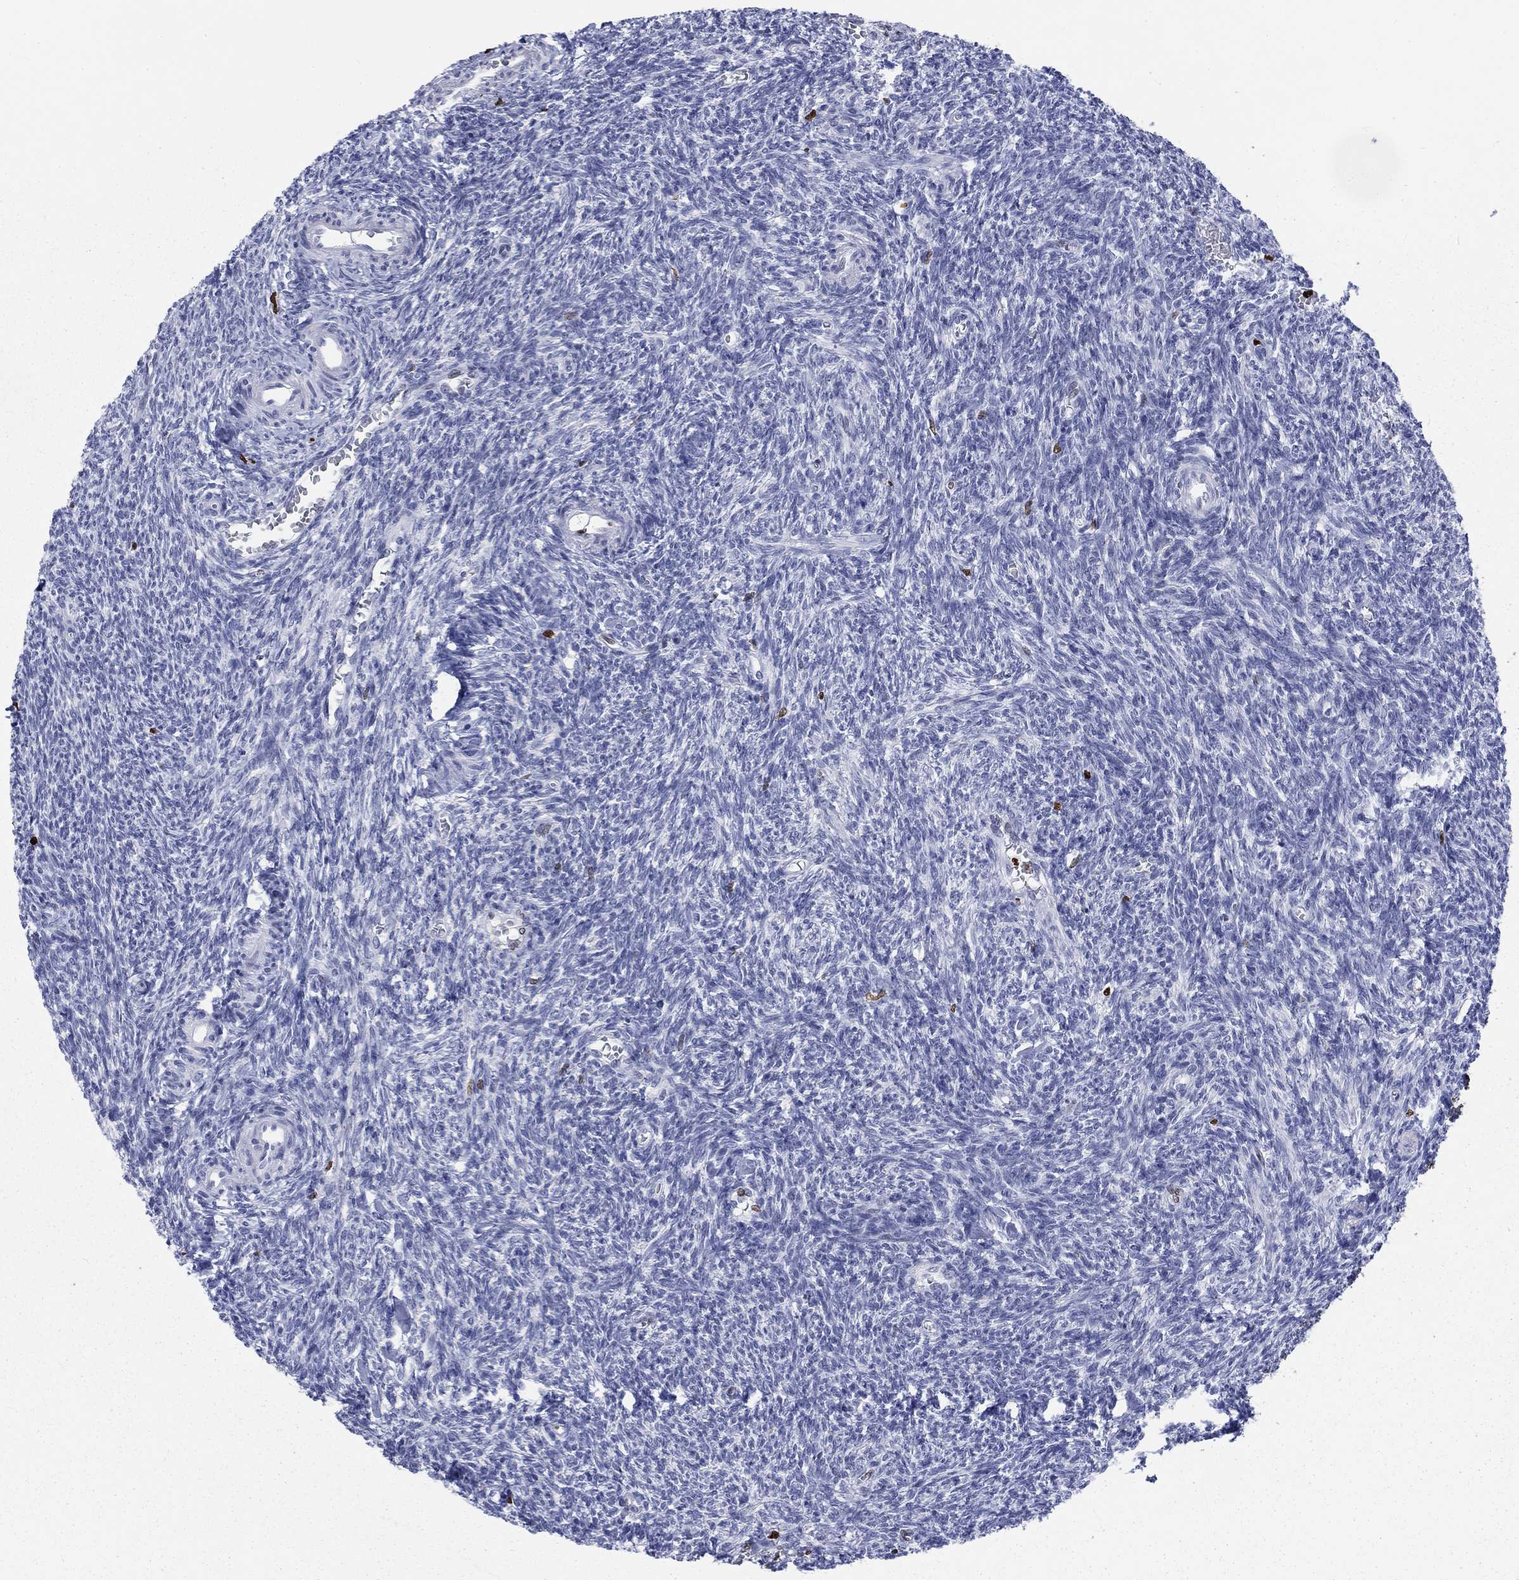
{"staining": {"intensity": "moderate", "quantity": "<25%", "location": "nuclear"}, "tissue": "ovary", "cell_type": "Follicle cells", "image_type": "normal", "snomed": [{"axis": "morphology", "description": "Normal tissue, NOS"}, {"axis": "topography", "description": "Ovary"}], "caption": "Ovary stained for a protein (brown) exhibits moderate nuclear positive staining in about <25% of follicle cells.", "gene": "H1", "patient": {"sex": "female", "age": 27}}